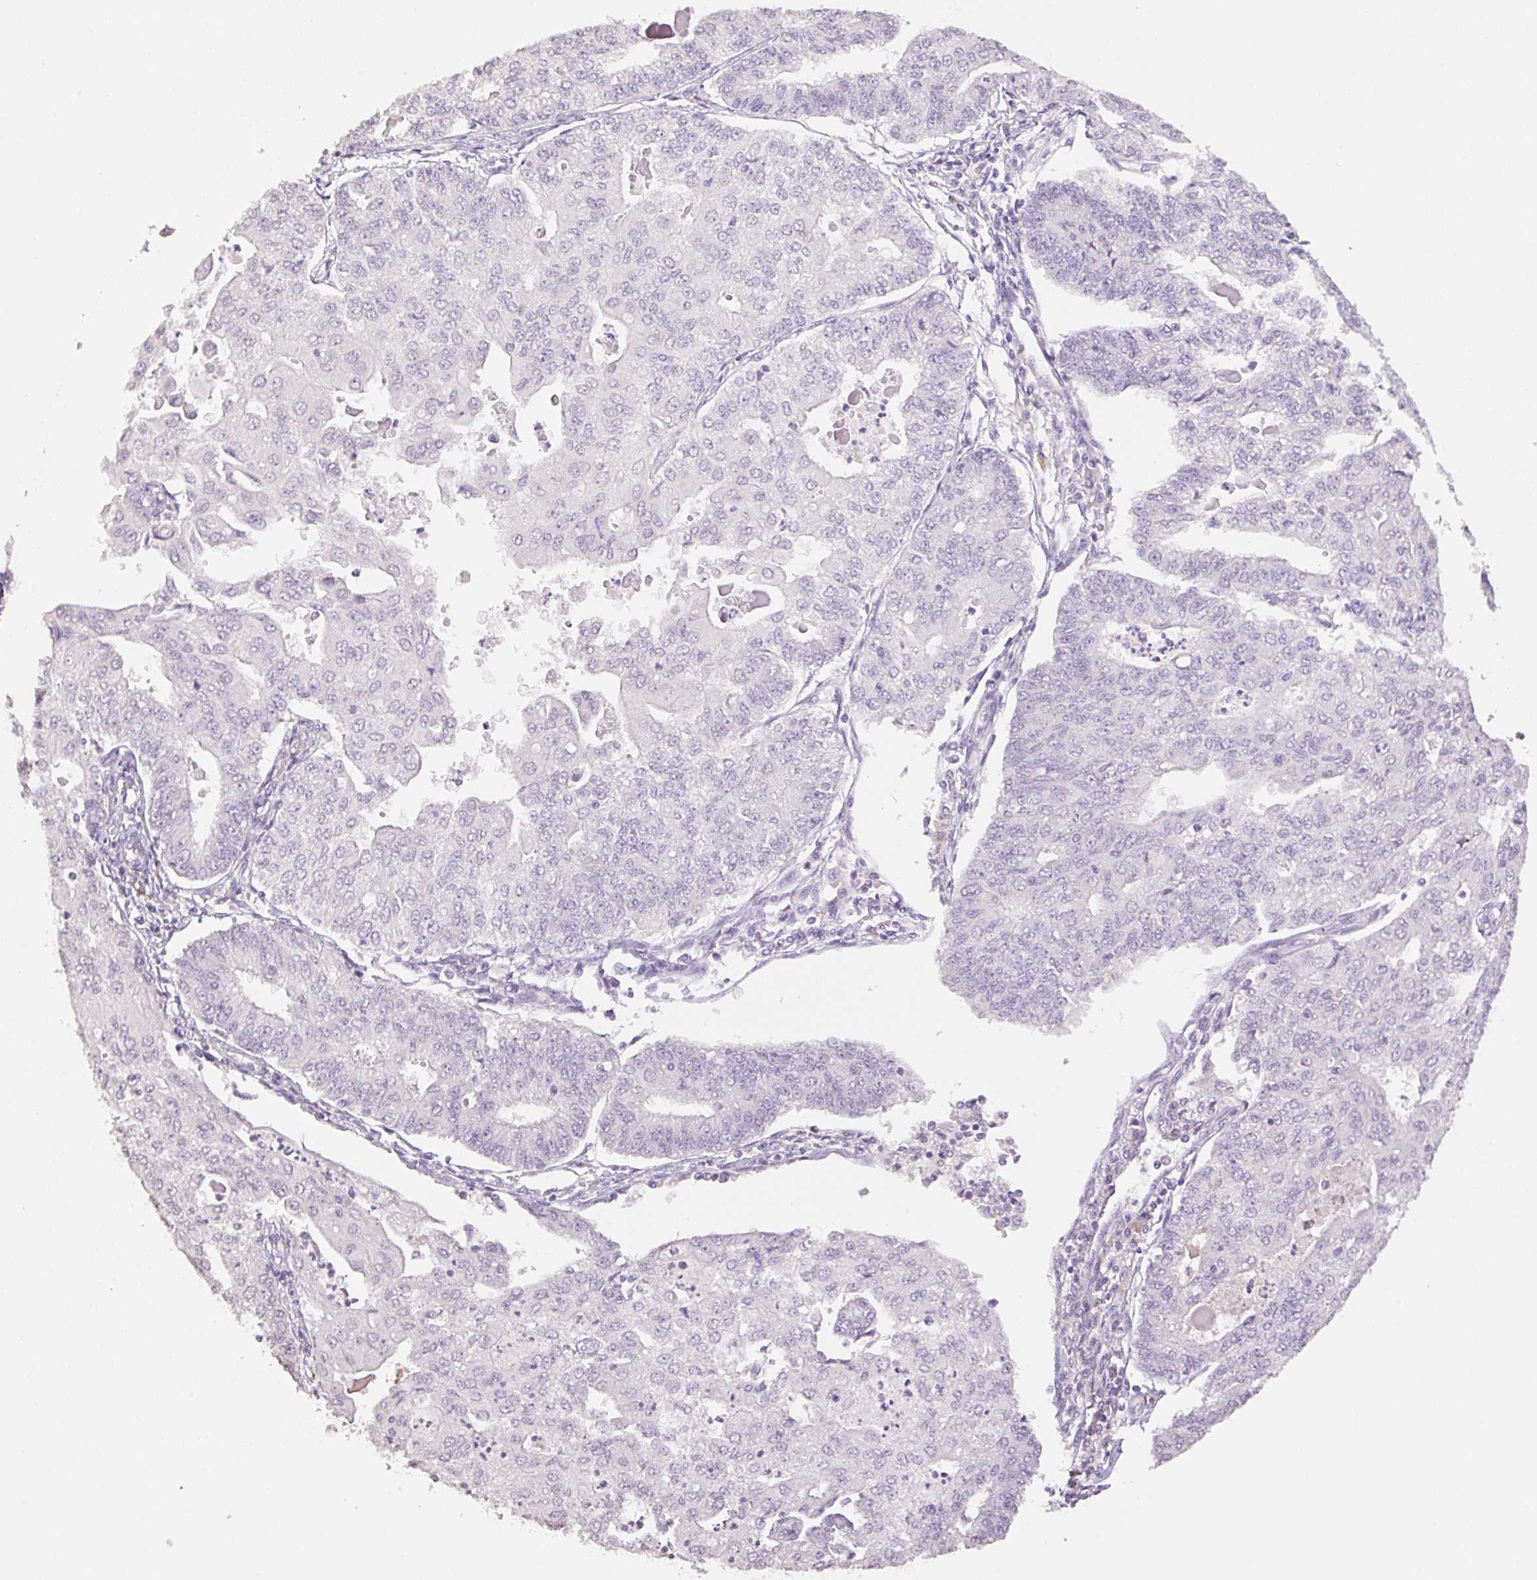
{"staining": {"intensity": "negative", "quantity": "none", "location": "none"}, "tissue": "endometrial cancer", "cell_type": "Tumor cells", "image_type": "cancer", "snomed": [{"axis": "morphology", "description": "Adenocarcinoma, NOS"}, {"axis": "topography", "description": "Endometrium"}], "caption": "IHC photomicrograph of neoplastic tissue: endometrial cancer stained with DAB (3,3'-diaminobenzidine) shows no significant protein positivity in tumor cells. (Immunohistochemistry, brightfield microscopy, high magnification).", "gene": "HCRTR2", "patient": {"sex": "female", "age": 56}}